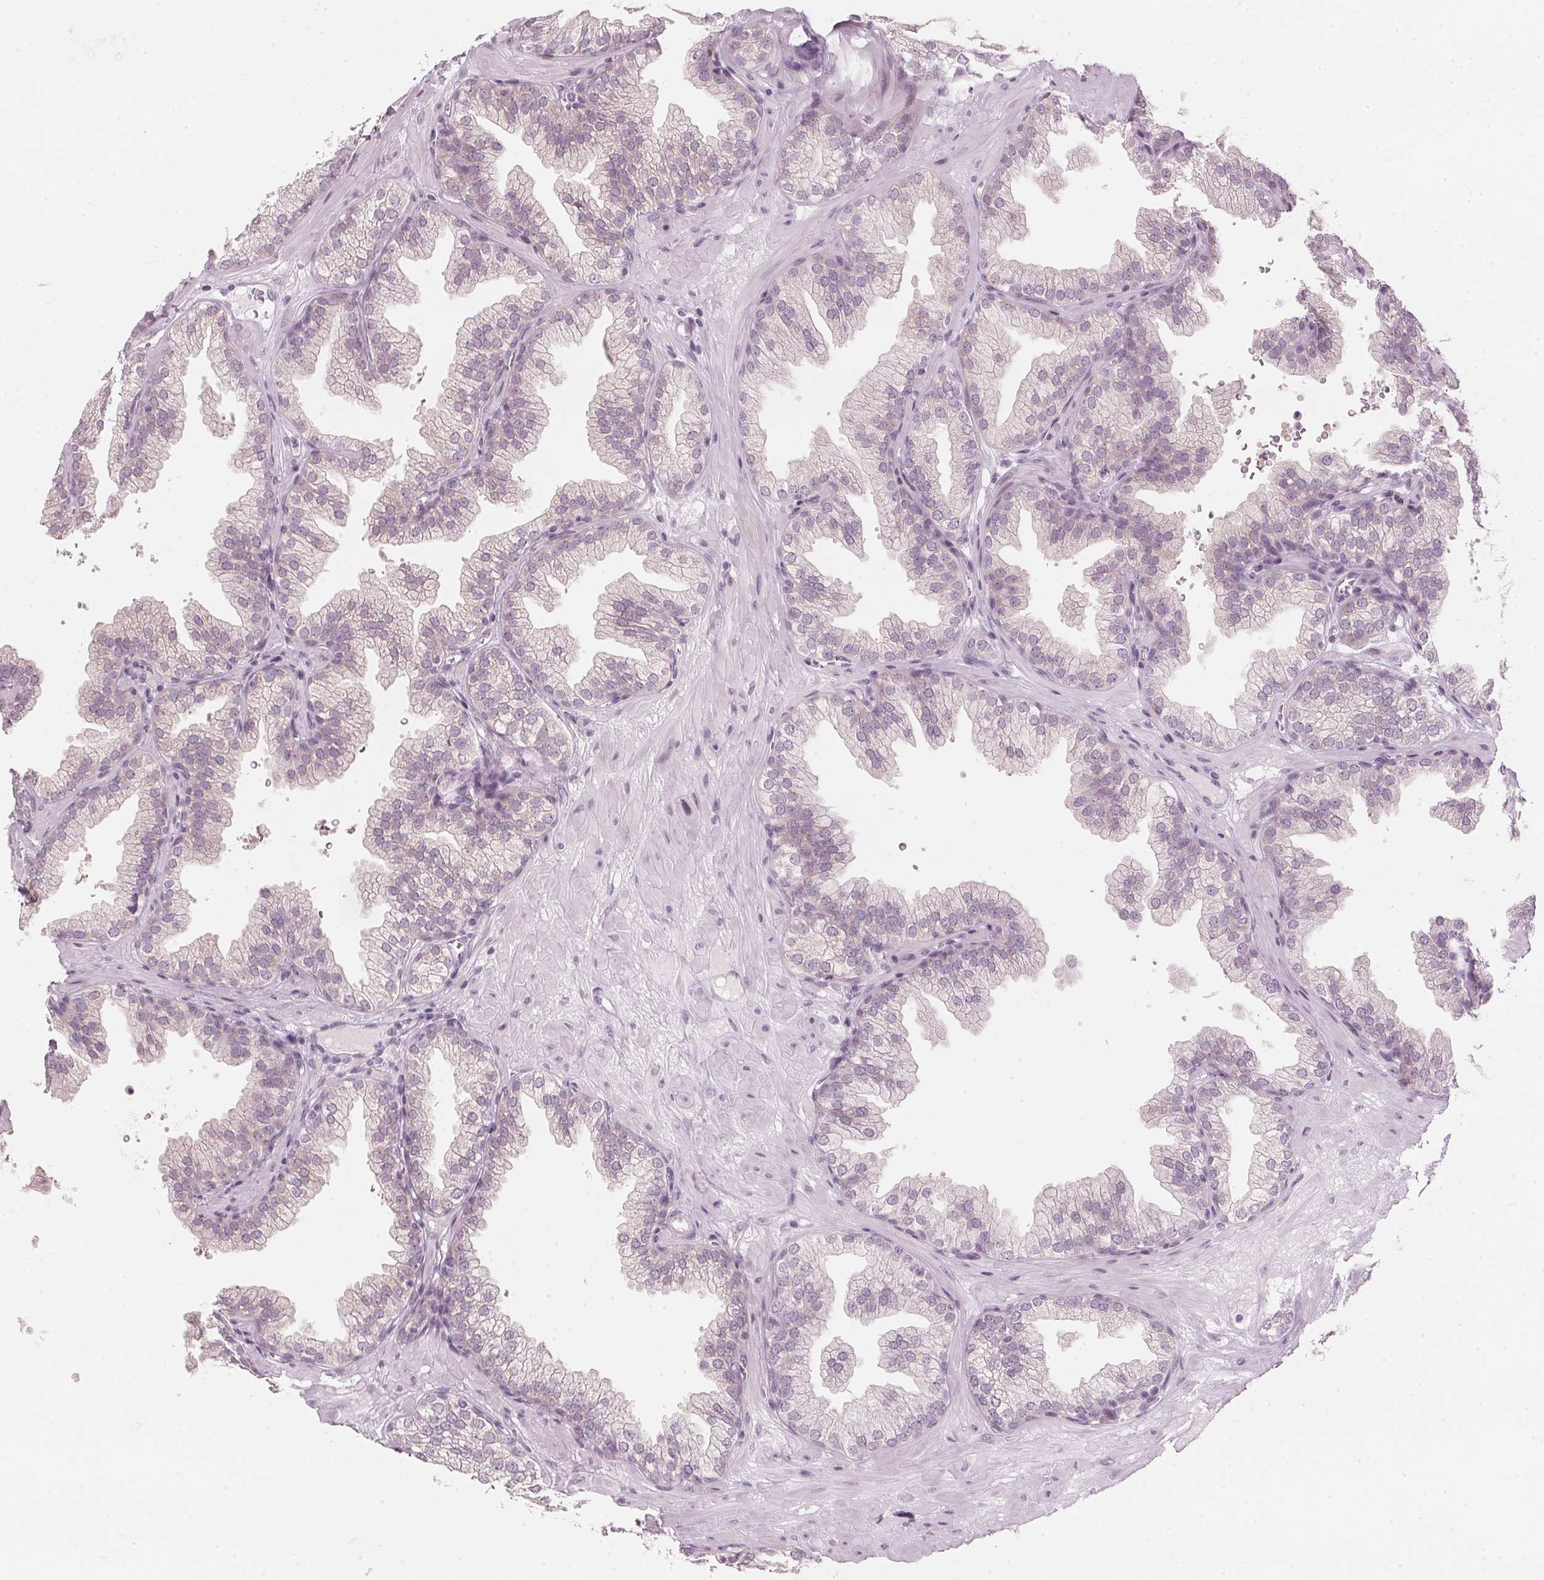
{"staining": {"intensity": "negative", "quantity": "none", "location": "none"}, "tissue": "prostate", "cell_type": "Glandular cells", "image_type": "normal", "snomed": [{"axis": "morphology", "description": "Normal tissue, NOS"}, {"axis": "topography", "description": "Prostate"}], "caption": "Immunohistochemical staining of normal prostate displays no significant expression in glandular cells.", "gene": "SFRP4", "patient": {"sex": "male", "age": 37}}